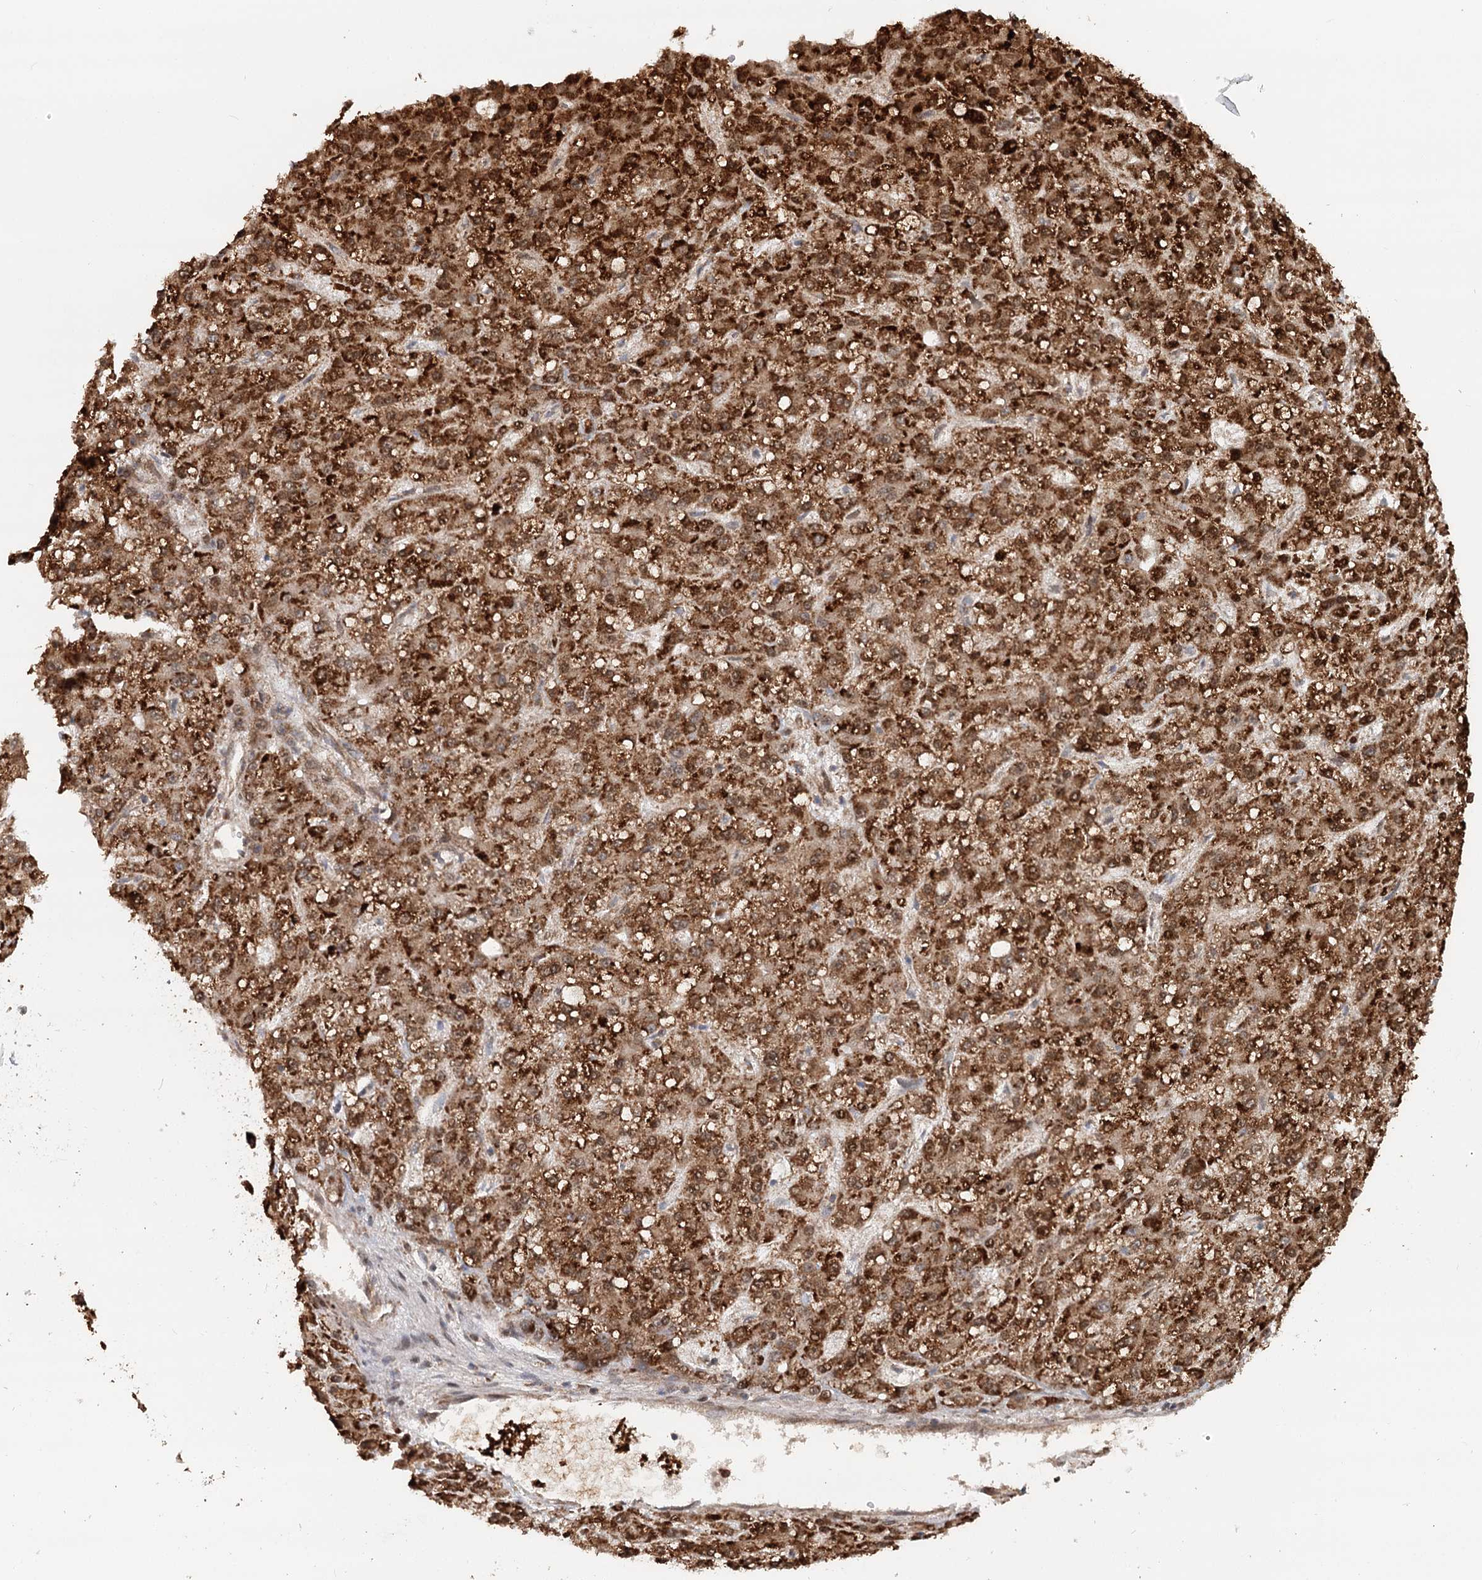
{"staining": {"intensity": "strong", "quantity": ">75%", "location": "cytoplasmic/membranous"}, "tissue": "liver cancer", "cell_type": "Tumor cells", "image_type": "cancer", "snomed": [{"axis": "morphology", "description": "Carcinoma, Hepatocellular, NOS"}, {"axis": "topography", "description": "Liver"}], "caption": "Immunohistochemical staining of liver cancer reveals high levels of strong cytoplasmic/membranous protein positivity in approximately >75% of tumor cells.", "gene": "RNF111", "patient": {"sex": "male", "age": 67}}